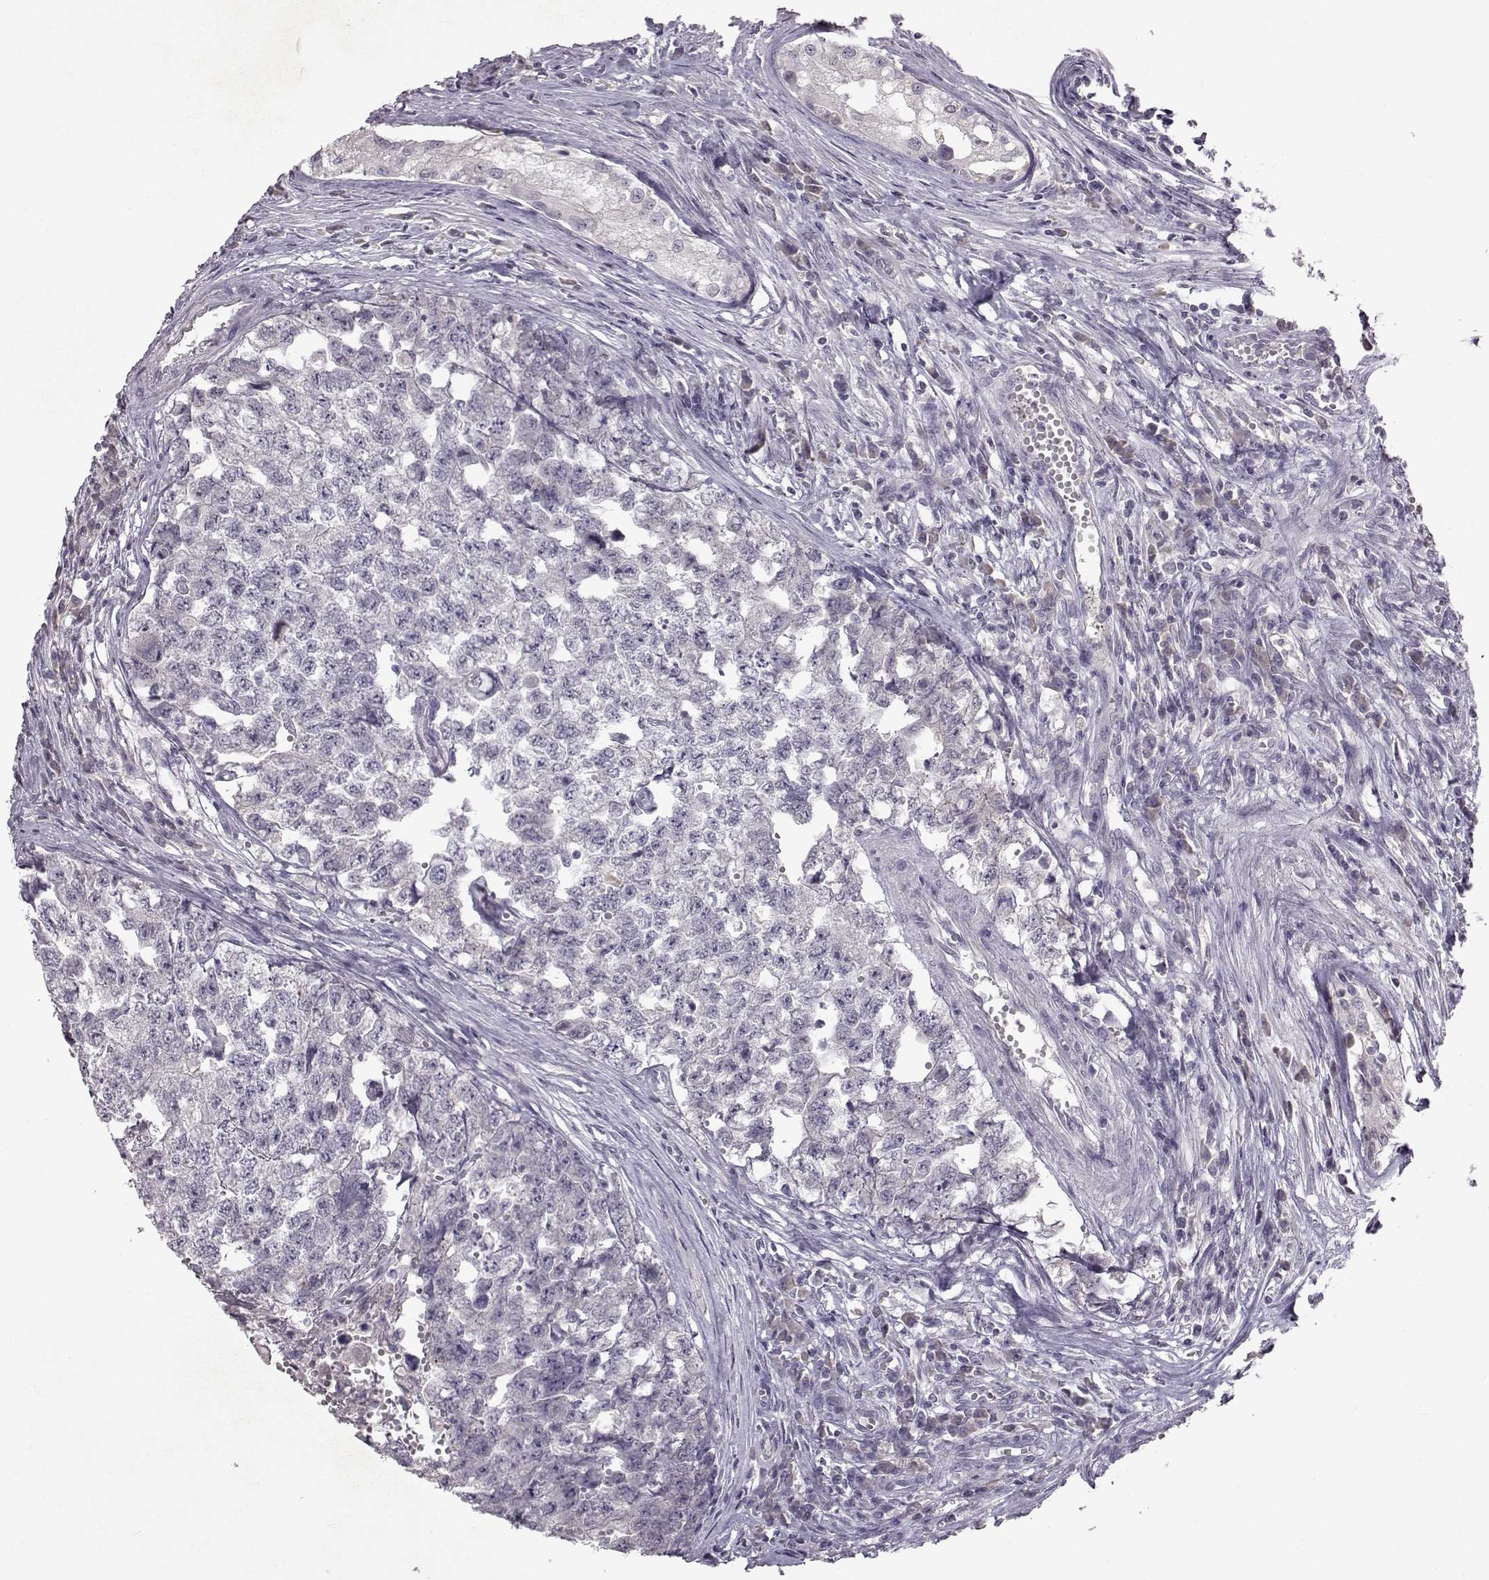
{"staining": {"intensity": "negative", "quantity": "none", "location": "none"}, "tissue": "testis cancer", "cell_type": "Tumor cells", "image_type": "cancer", "snomed": [{"axis": "morphology", "description": "Seminoma, NOS"}, {"axis": "morphology", "description": "Carcinoma, Embryonal, NOS"}, {"axis": "topography", "description": "Testis"}], "caption": "Immunohistochemical staining of human testis cancer (seminoma) shows no significant expression in tumor cells. (DAB (3,3'-diaminobenzidine) immunohistochemistry with hematoxylin counter stain).", "gene": "SPAG17", "patient": {"sex": "male", "age": 22}}